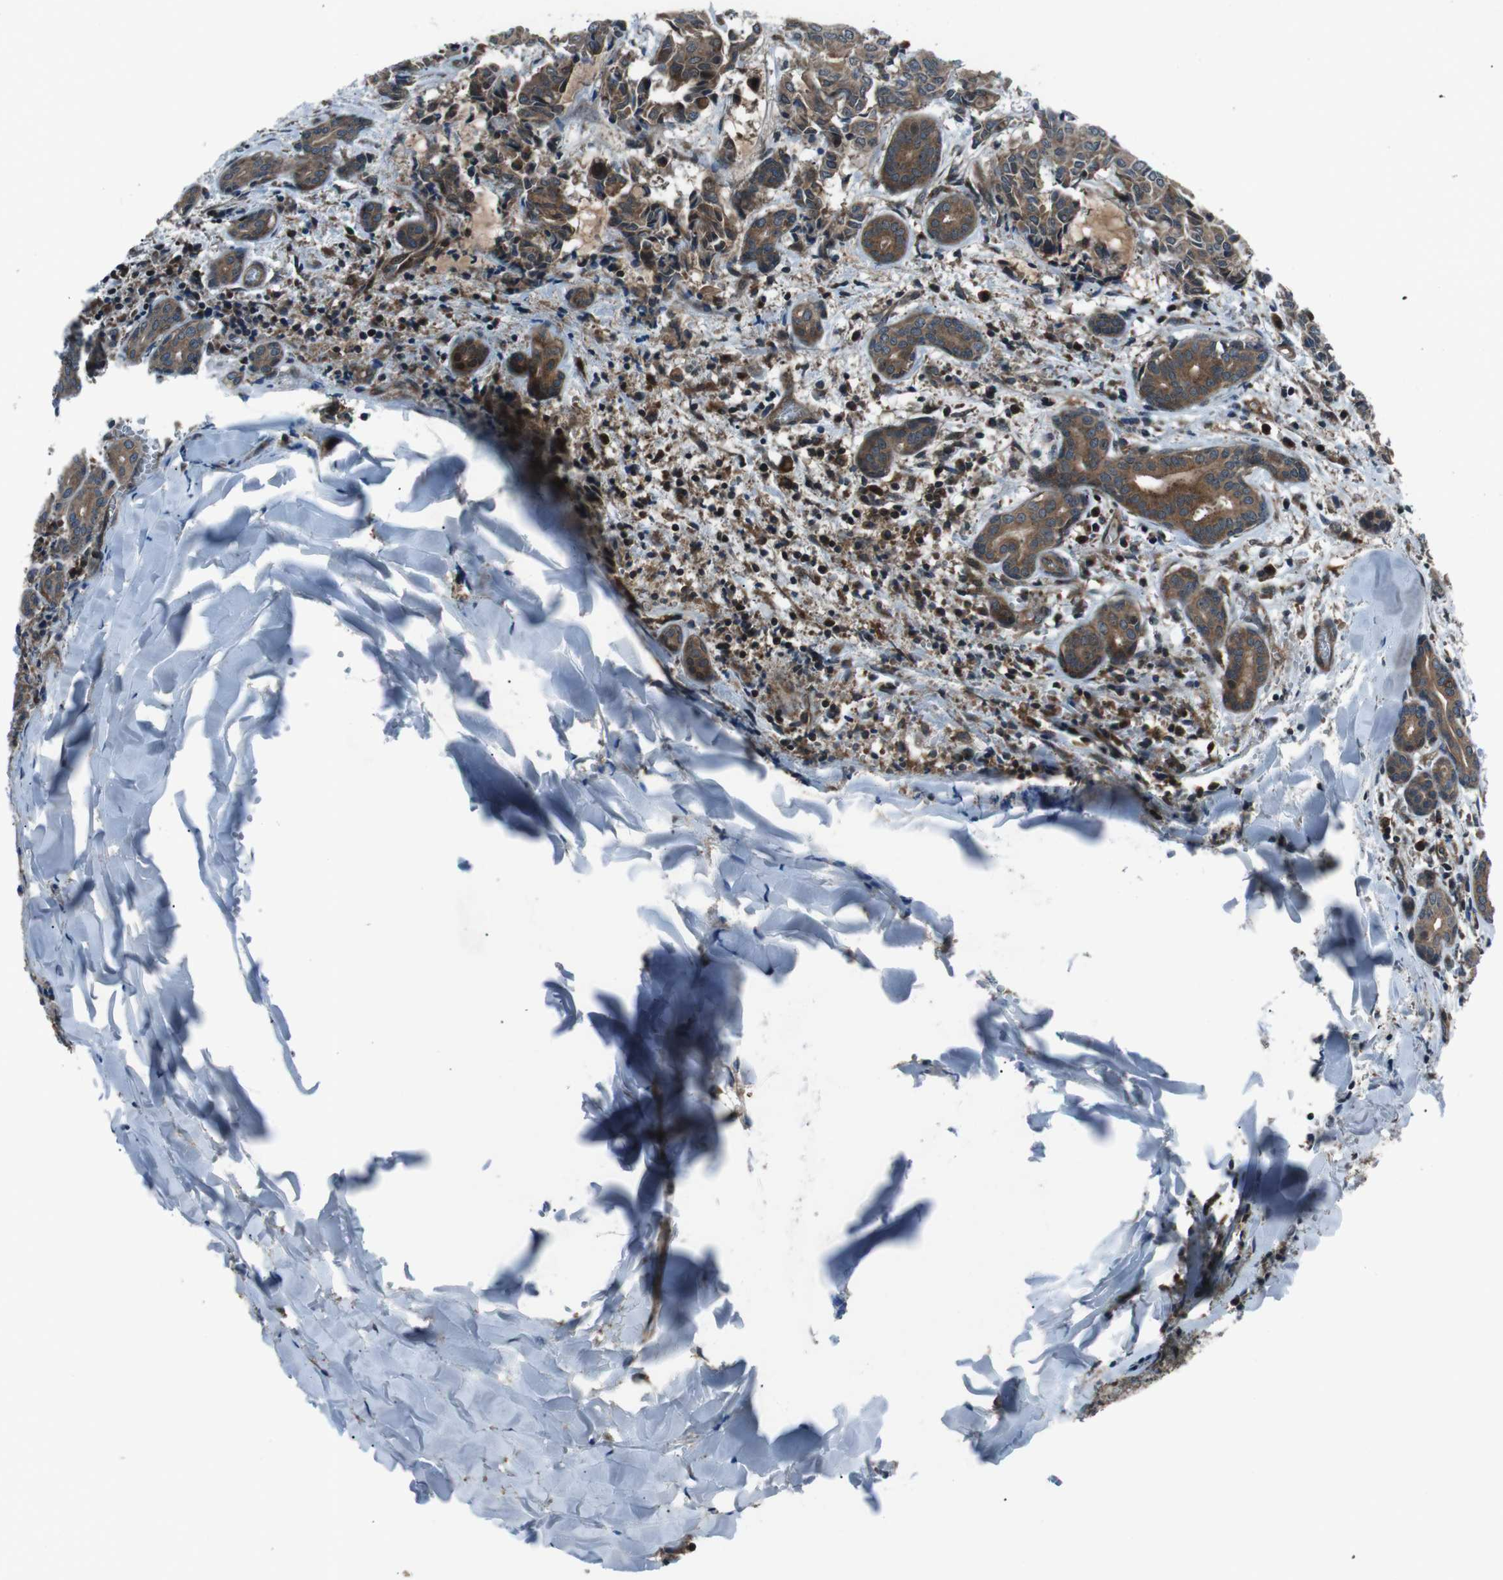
{"staining": {"intensity": "moderate", "quantity": ">75%", "location": "cytoplasmic/membranous"}, "tissue": "head and neck cancer", "cell_type": "Tumor cells", "image_type": "cancer", "snomed": [{"axis": "morphology", "description": "Adenocarcinoma, NOS"}, {"axis": "topography", "description": "Salivary gland"}, {"axis": "topography", "description": "Head-Neck"}], "caption": "A medium amount of moderate cytoplasmic/membranous positivity is identified in approximately >75% of tumor cells in head and neck cancer tissue.", "gene": "SLC27A4", "patient": {"sex": "female", "age": 59}}